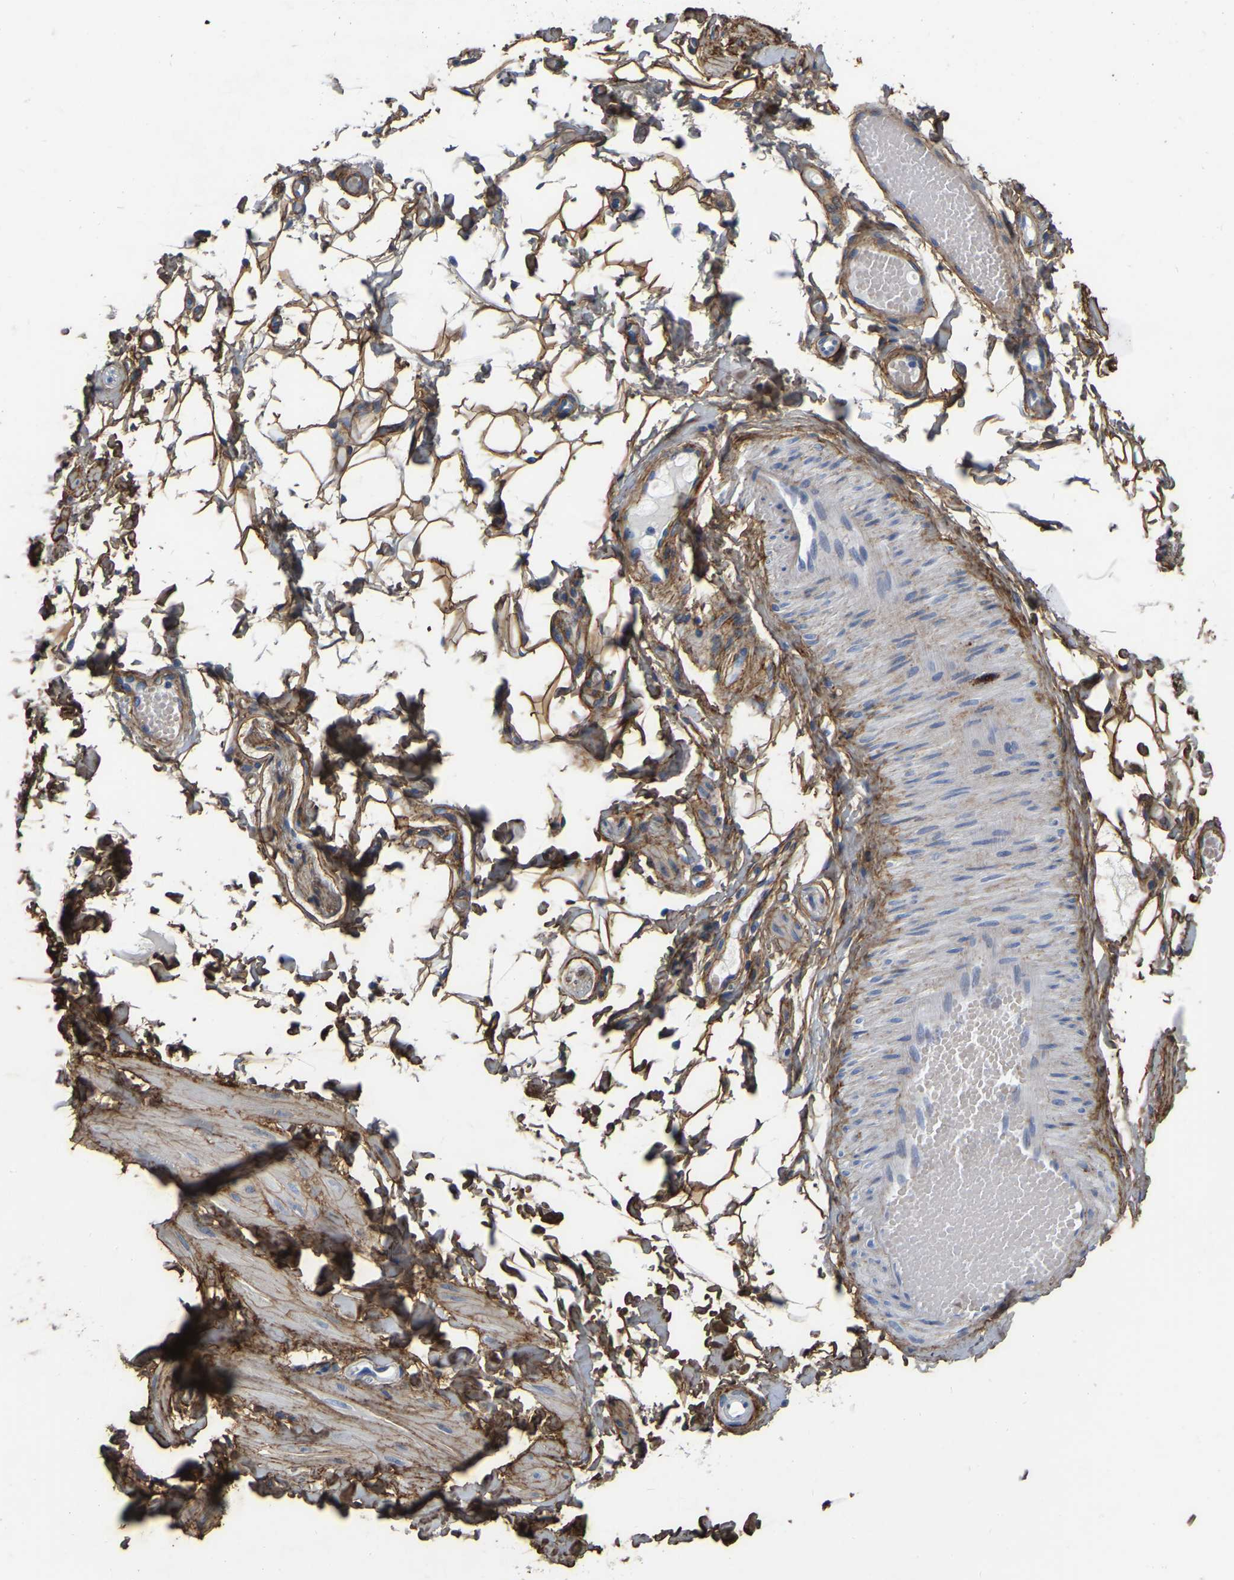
{"staining": {"intensity": "strong", "quantity": ">75%", "location": "cytoplasmic/membranous"}, "tissue": "adipose tissue", "cell_type": "Adipocytes", "image_type": "normal", "snomed": [{"axis": "morphology", "description": "Normal tissue, NOS"}, {"axis": "topography", "description": "Adipose tissue"}, {"axis": "topography", "description": "Vascular tissue"}, {"axis": "topography", "description": "Peripheral nerve tissue"}], "caption": "Human adipose tissue stained with a protein marker displays strong staining in adipocytes.", "gene": "COL6A1", "patient": {"sex": "male", "age": 25}}